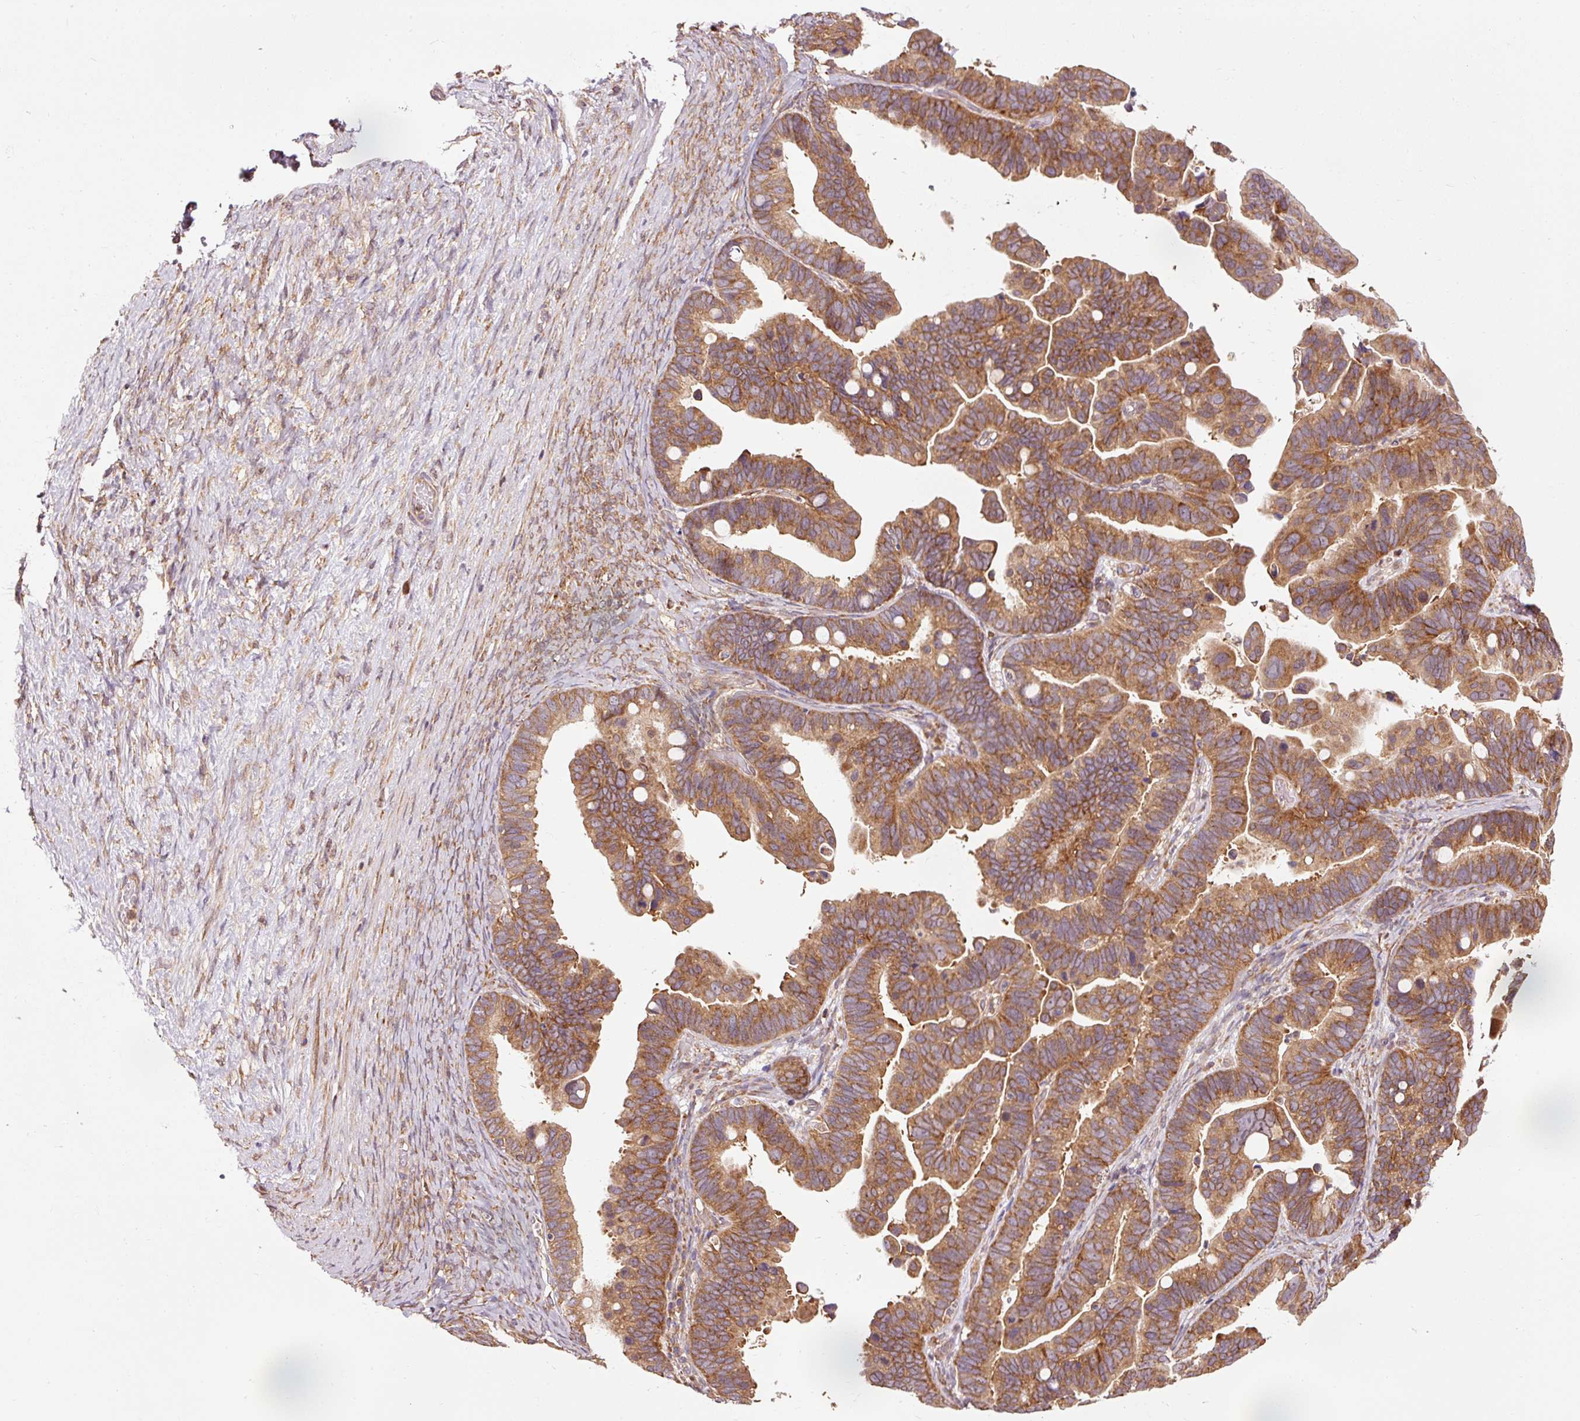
{"staining": {"intensity": "moderate", "quantity": ">75%", "location": "cytoplasmic/membranous"}, "tissue": "ovarian cancer", "cell_type": "Tumor cells", "image_type": "cancer", "snomed": [{"axis": "morphology", "description": "Cystadenocarcinoma, serous, NOS"}, {"axis": "topography", "description": "Ovary"}], "caption": "High-magnification brightfield microscopy of ovarian cancer stained with DAB (3,3'-diaminobenzidine) (brown) and counterstained with hematoxylin (blue). tumor cells exhibit moderate cytoplasmic/membranous expression is seen in approximately>75% of cells. Nuclei are stained in blue.", "gene": "PDAP1", "patient": {"sex": "female", "age": 56}}